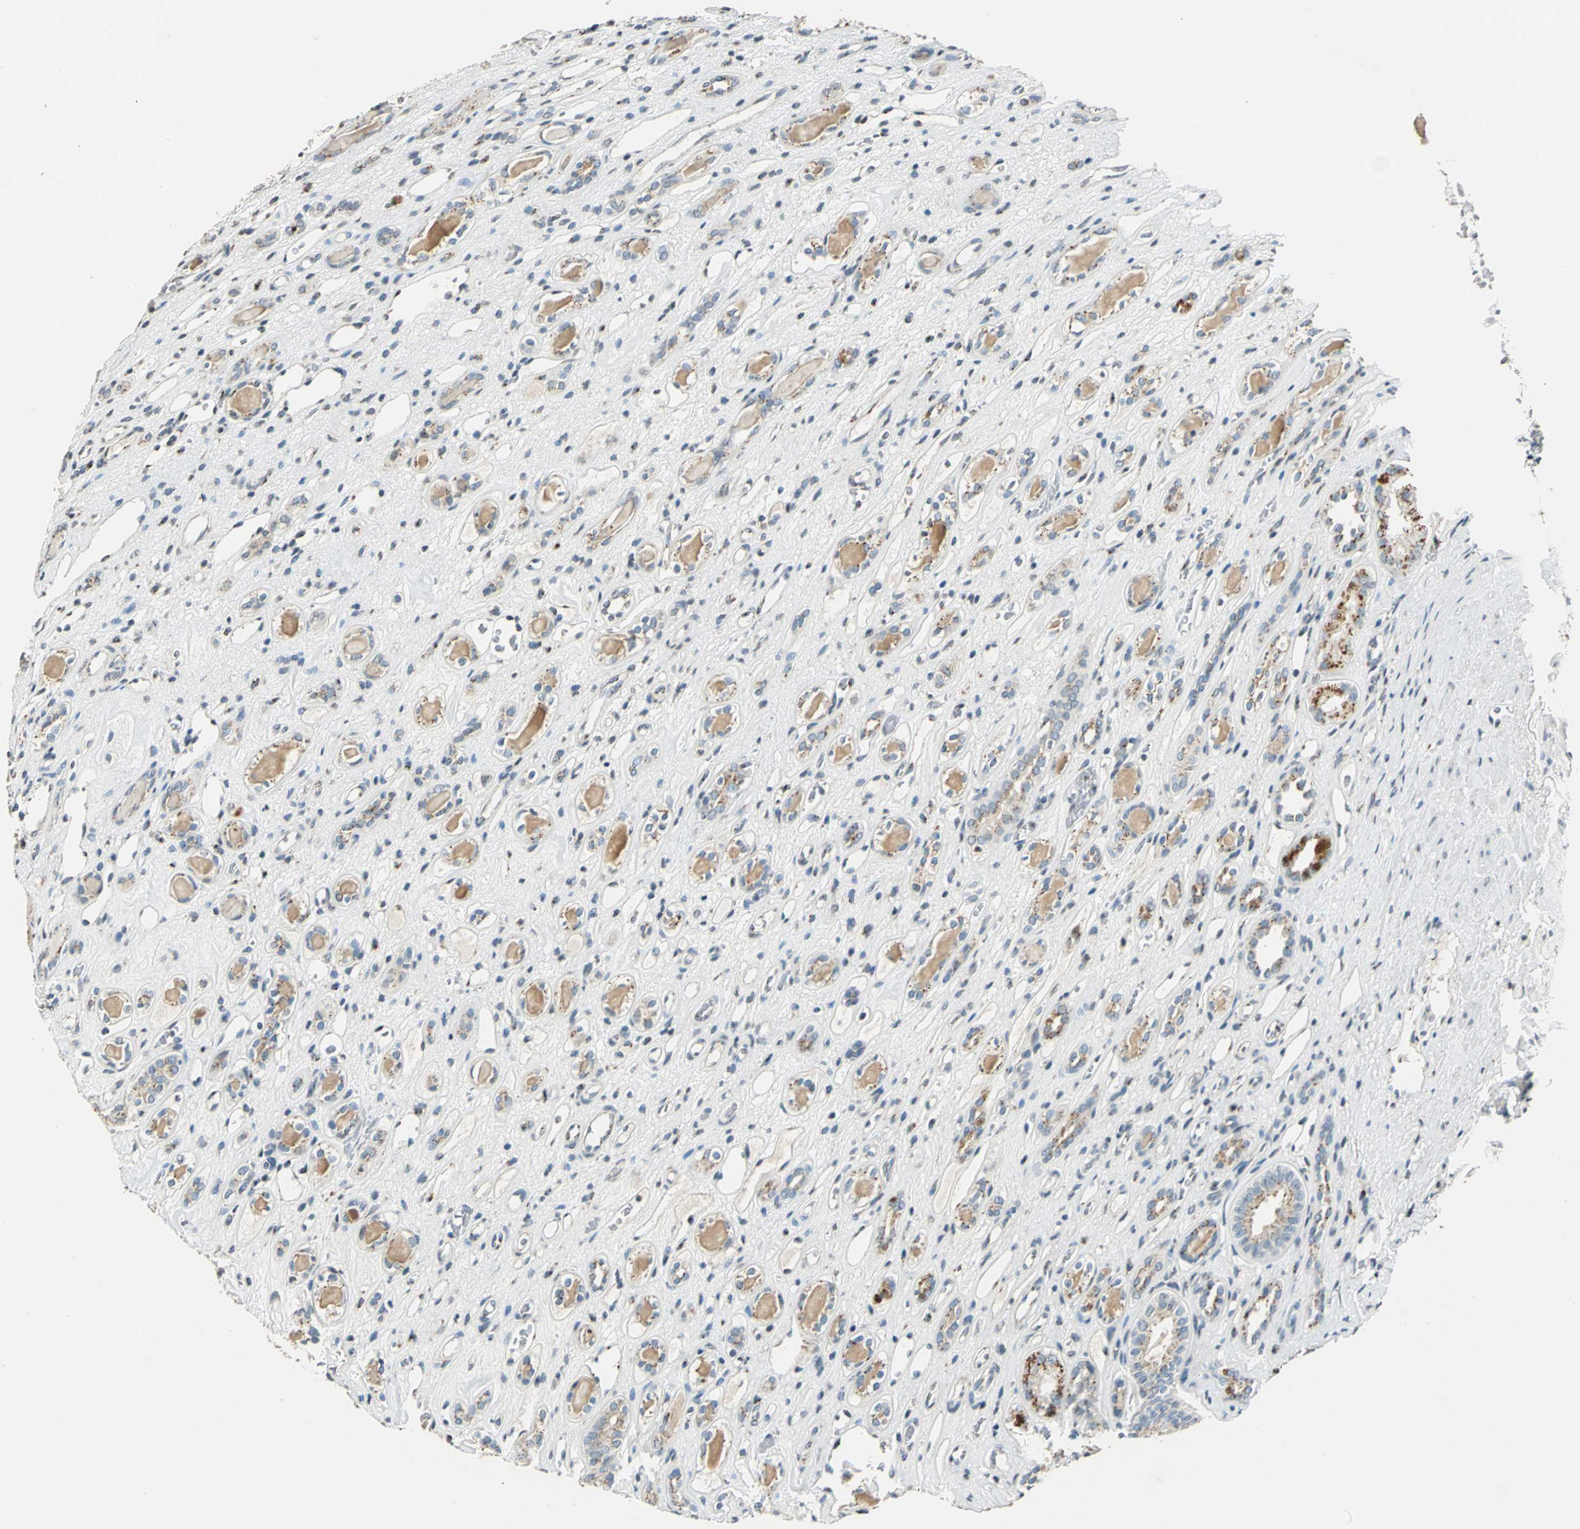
{"staining": {"intensity": "weak", "quantity": "<25%", "location": "cytoplasmic/membranous"}, "tissue": "renal cancer", "cell_type": "Tumor cells", "image_type": "cancer", "snomed": [{"axis": "morphology", "description": "Adenocarcinoma, NOS"}, {"axis": "topography", "description": "Kidney"}], "caption": "DAB immunohistochemical staining of adenocarcinoma (renal) demonstrates no significant staining in tumor cells.", "gene": "TMEM115", "patient": {"sex": "female", "age": 60}}